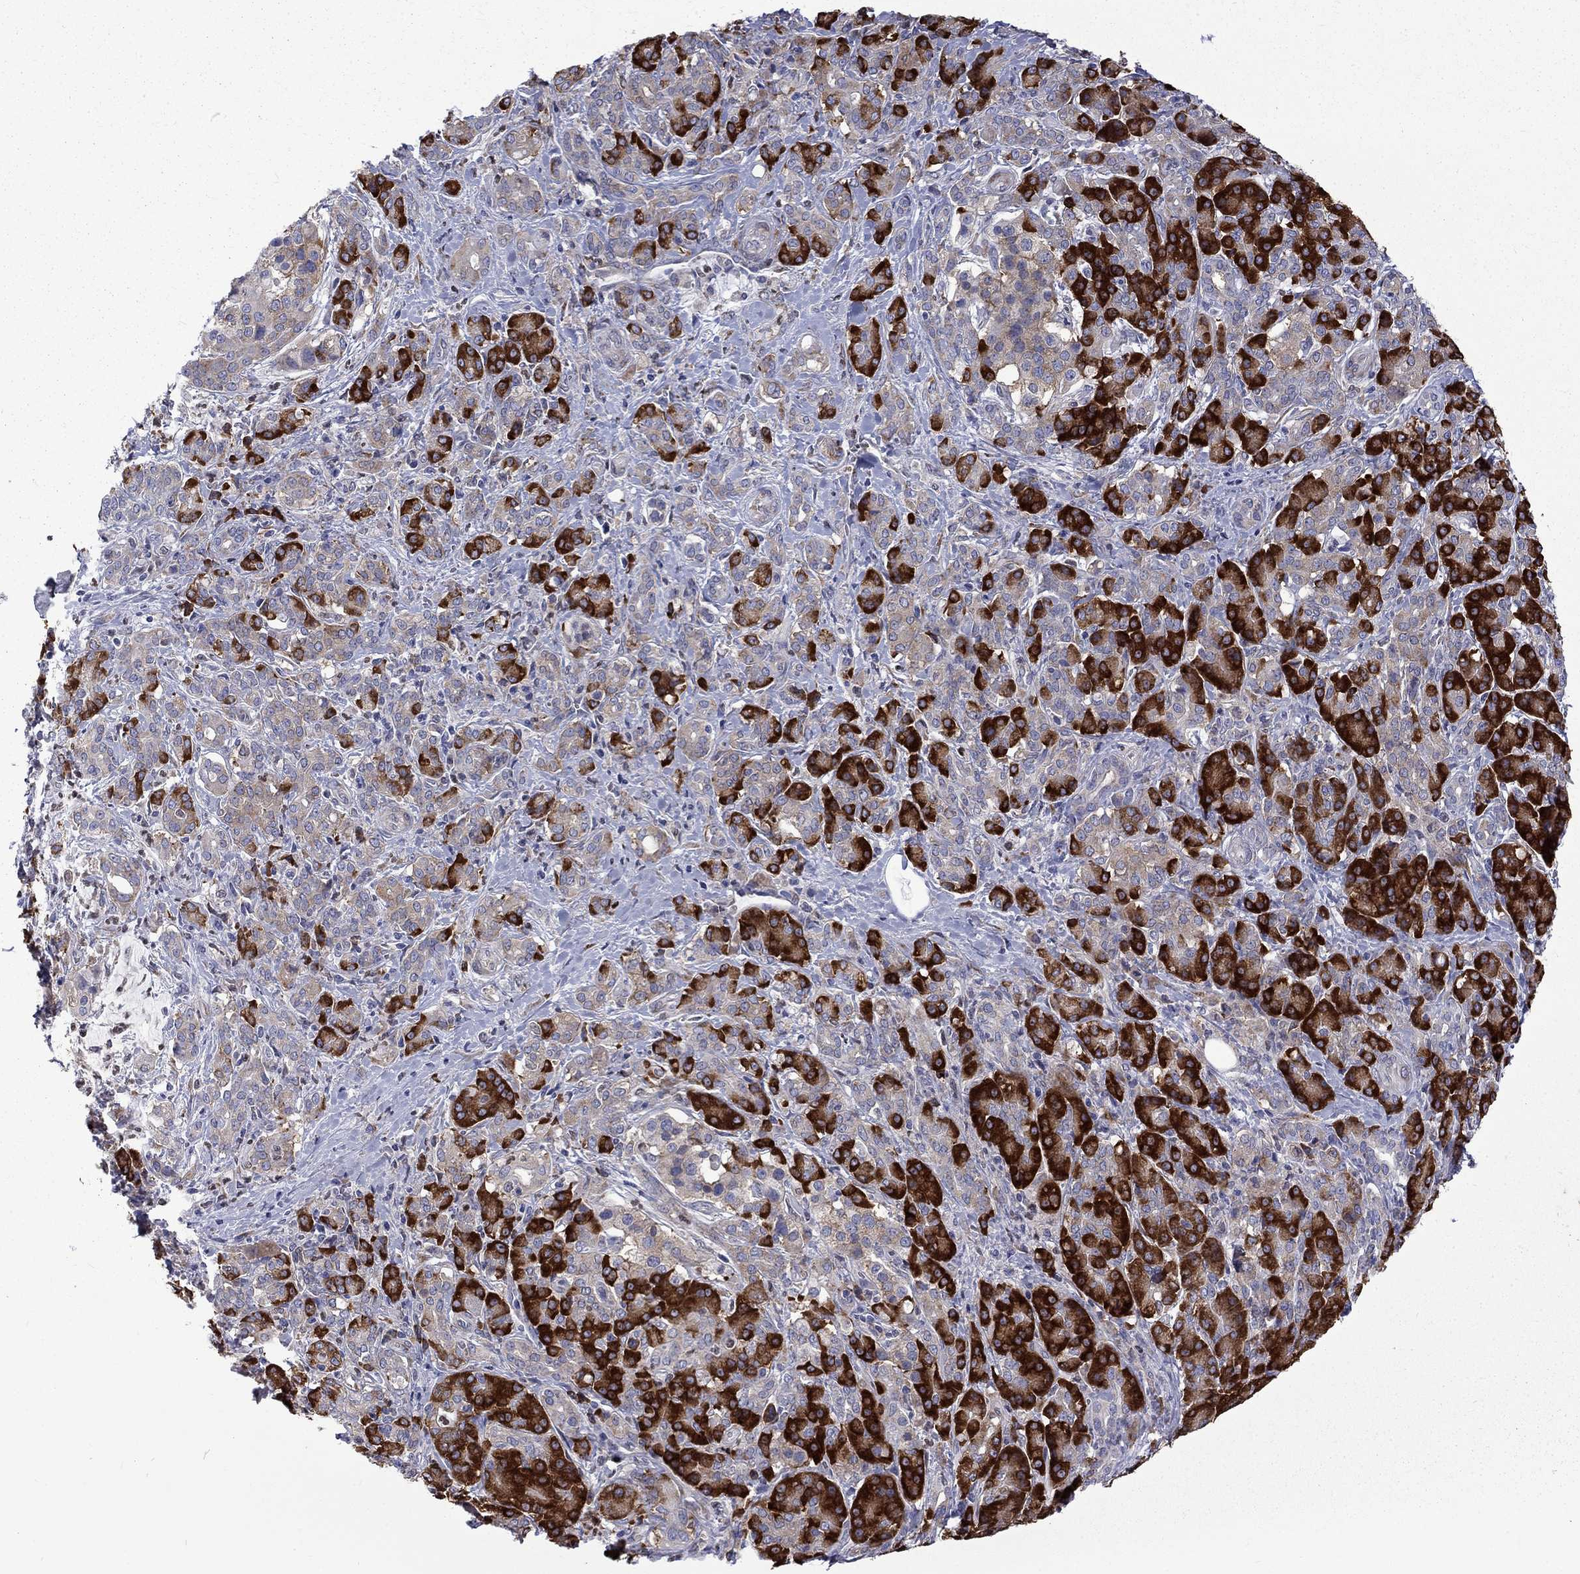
{"staining": {"intensity": "strong", "quantity": "25%-75%", "location": "cytoplasmic/membranous"}, "tissue": "pancreatic cancer", "cell_type": "Tumor cells", "image_type": "cancer", "snomed": [{"axis": "morphology", "description": "Normal tissue, NOS"}, {"axis": "morphology", "description": "Inflammation, NOS"}, {"axis": "morphology", "description": "Adenocarcinoma, NOS"}, {"axis": "topography", "description": "Pancreas"}], "caption": "A high amount of strong cytoplasmic/membranous expression is identified in approximately 25%-75% of tumor cells in pancreatic cancer tissue. Using DAB (3,3'-diaminobenzidine) (brown) and hematoxylin (blue) stains, captured at high magnification using brightfield microscopy.", "gene": "PABPC4", "patient": {"sex": "male", "age": 57}}